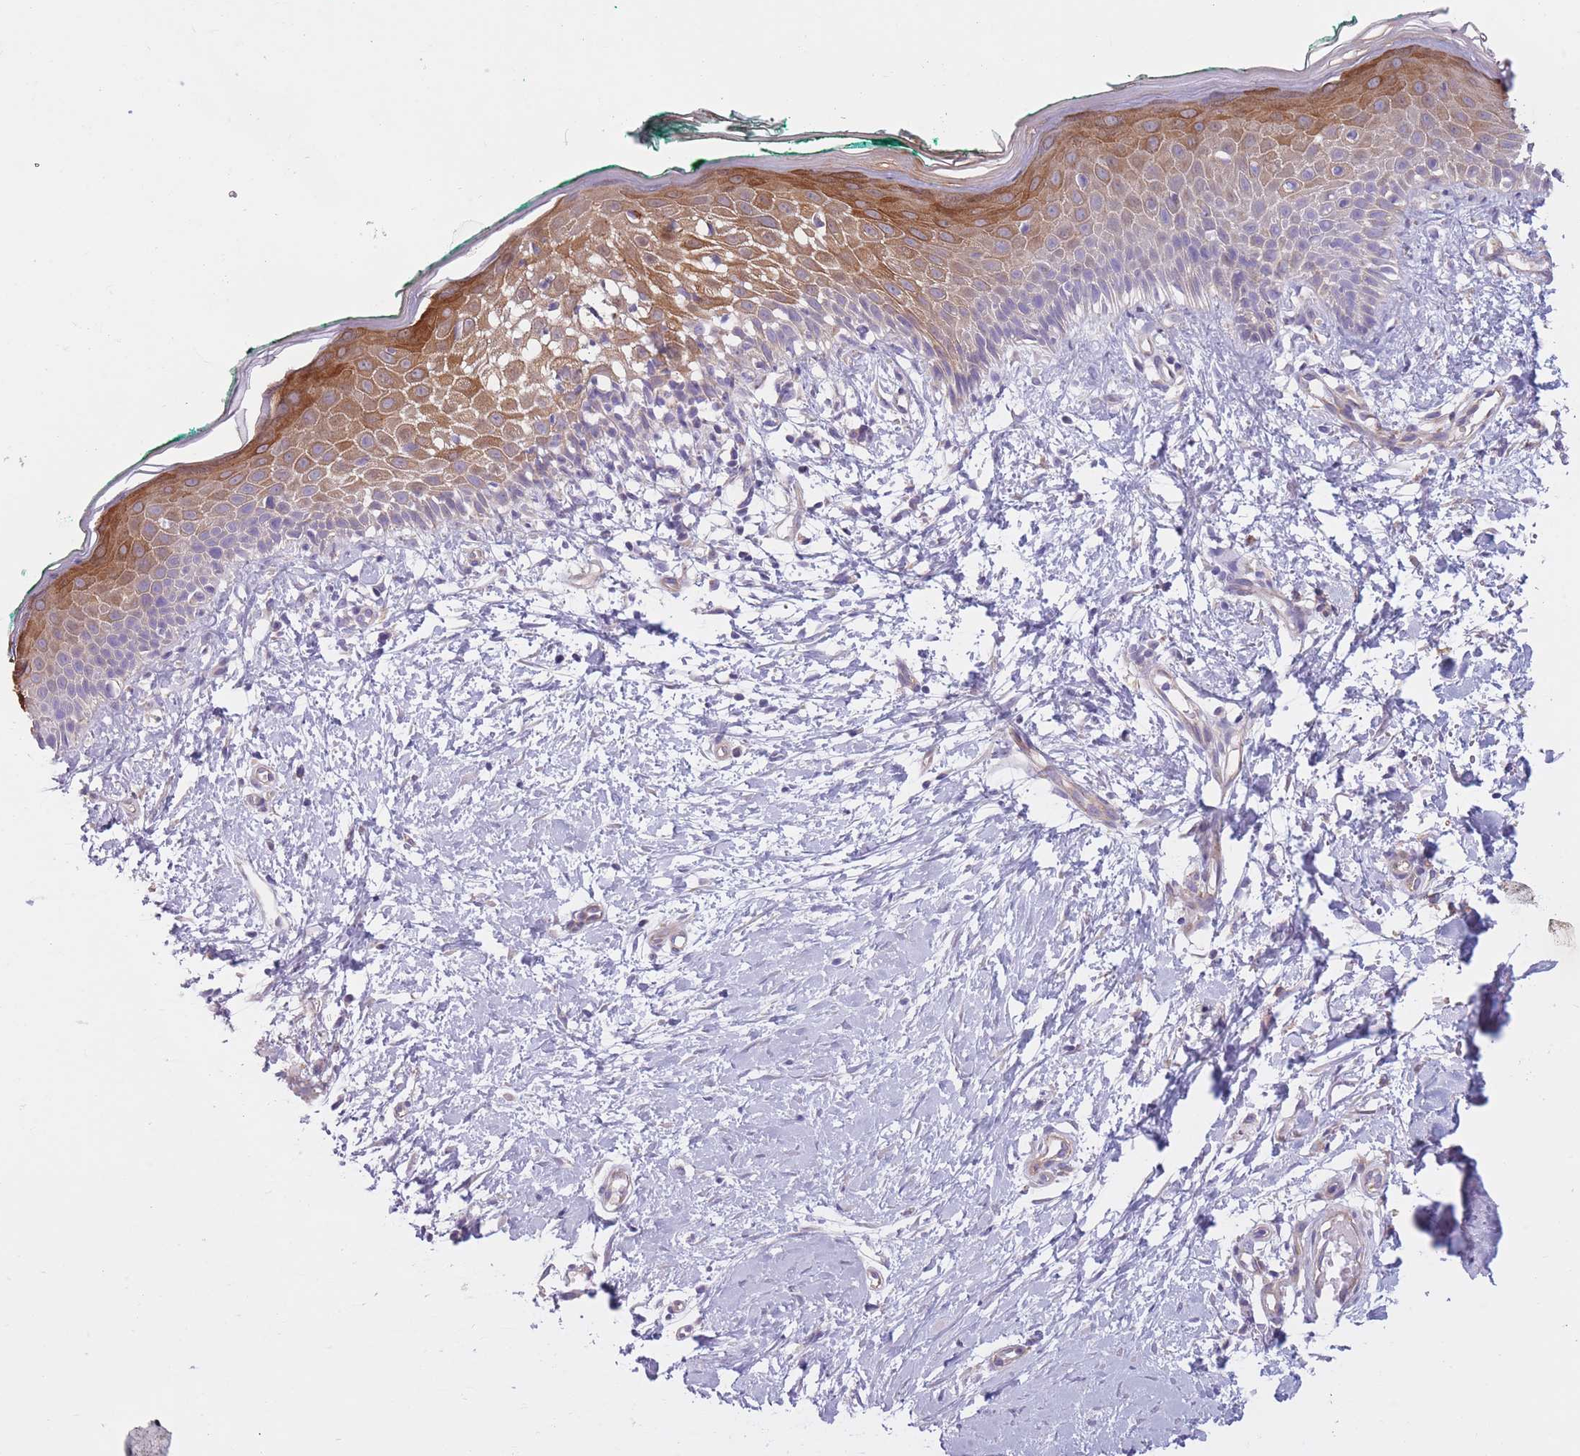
{"staining": {"intensity": "negative", "quantity": "none", "location": "none"}, "tissue": "skin", "cell_type": "Fibroblasts", "image_type": "normal", "snomed": [{"axis": "morphology", "description": "Normal tissue, NOS"}, {"axis": "morphology", "description": "Malignant melanoma, NOS"}, {"axis": "topography", "description": "Skin"}], "caption": "Skin stained for a protein using immunohistochemistry (IHC) displays no expression fibroblasts.", "gene": "SERPINB3", "patient": {"sex": "male", "age": 62}}